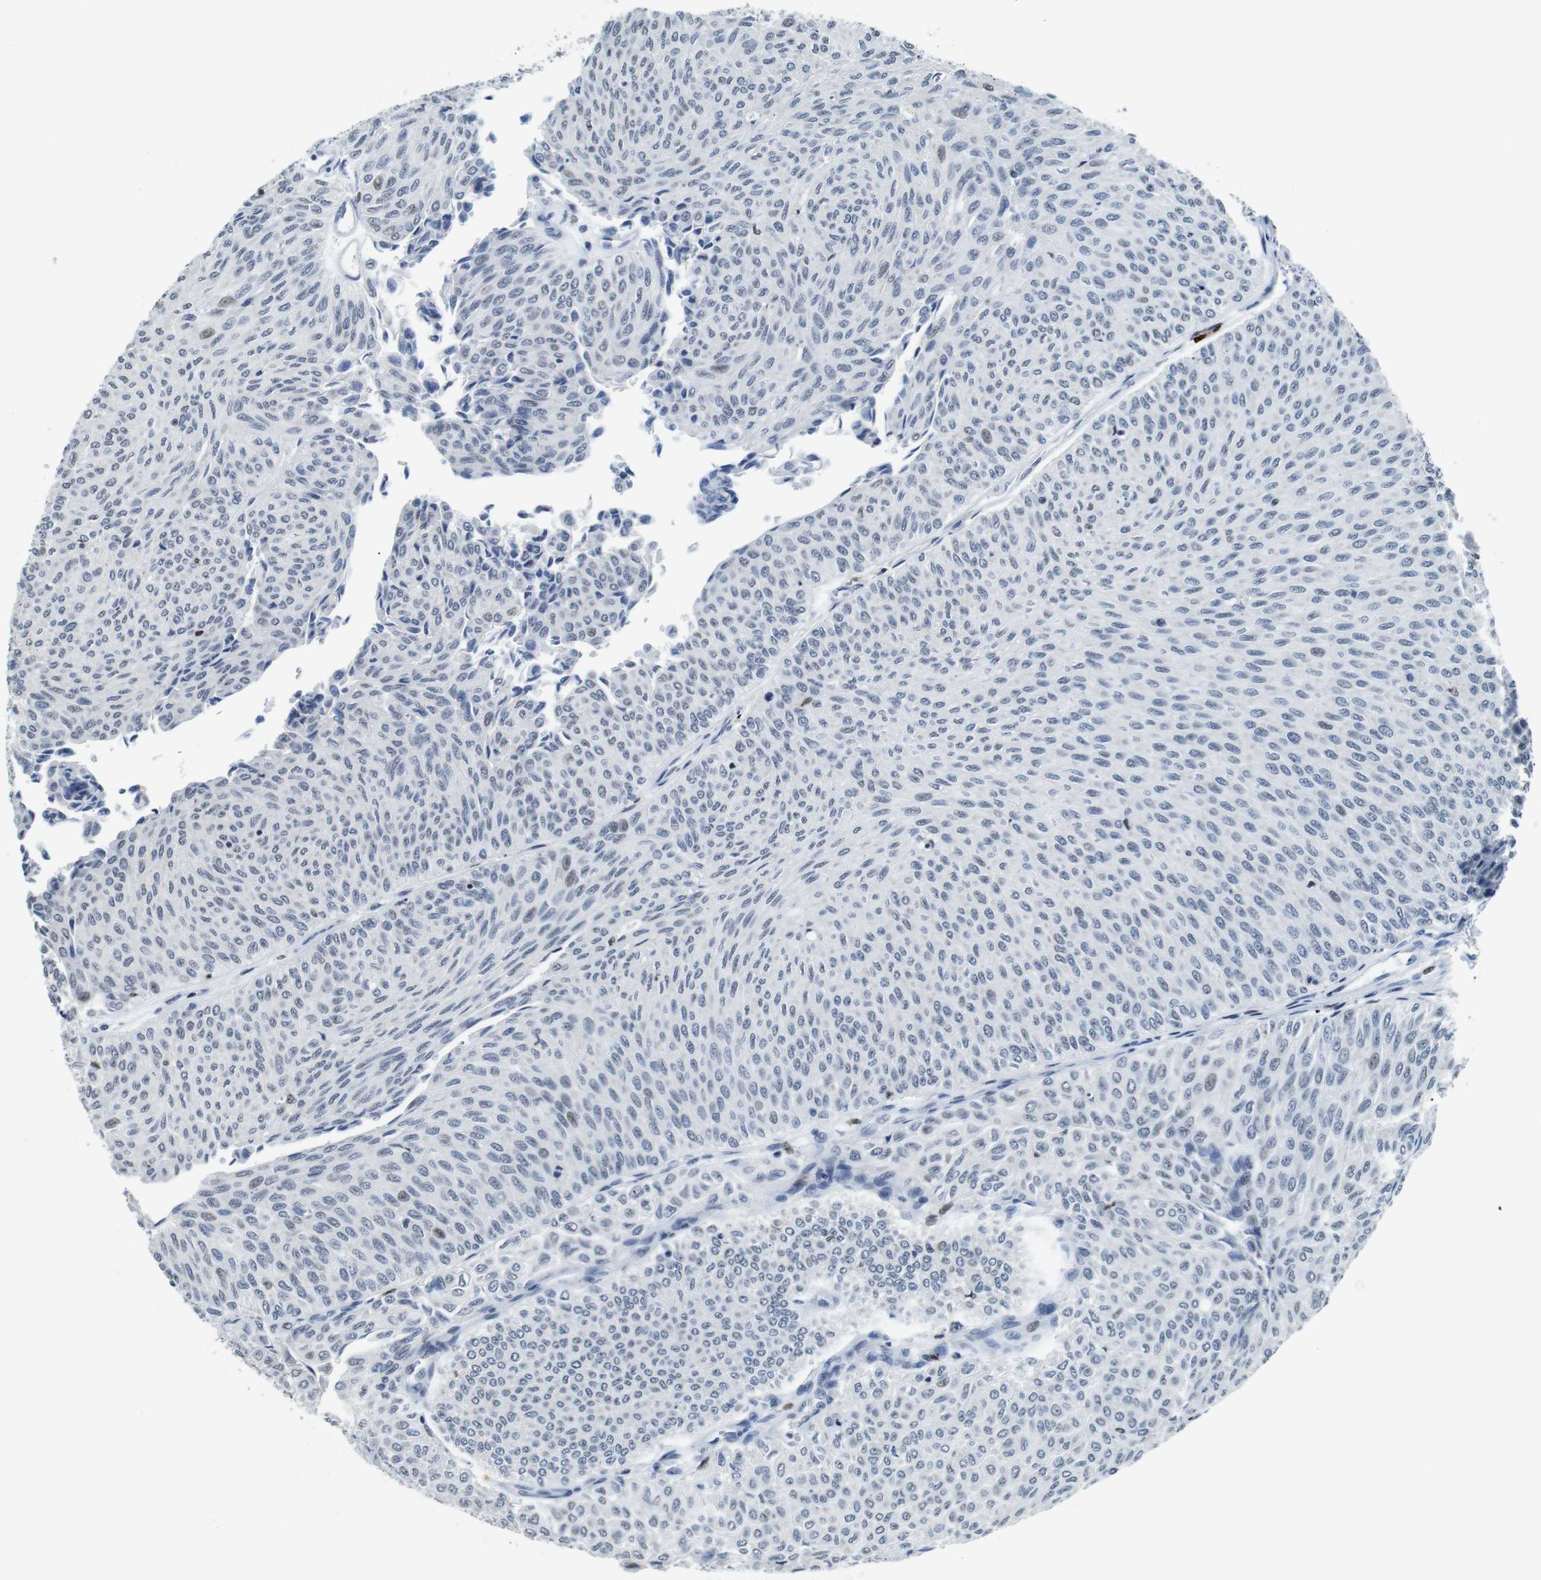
{"staining": {"intensity": "weak", "quantity": "<25%", "location": "nuclear"}, "tissue": "urothelial cancer", "cell_type": "Tumor cells", "image_type": "cancer", "snomed": [{"axis": "morphology", "description": "Urothelial carcinoma, Low grade"}, {"axis": "topography", "description": "Urinary bladder"}], "caption": "High power microscopy image of an immunohistochemistry (IHC) histopathology image of low-grade urothelial carcinoma, revealing no significant expression in tumor cells.", "gene": "IRF8", "patient": {"sex": "male", "age": 78}}